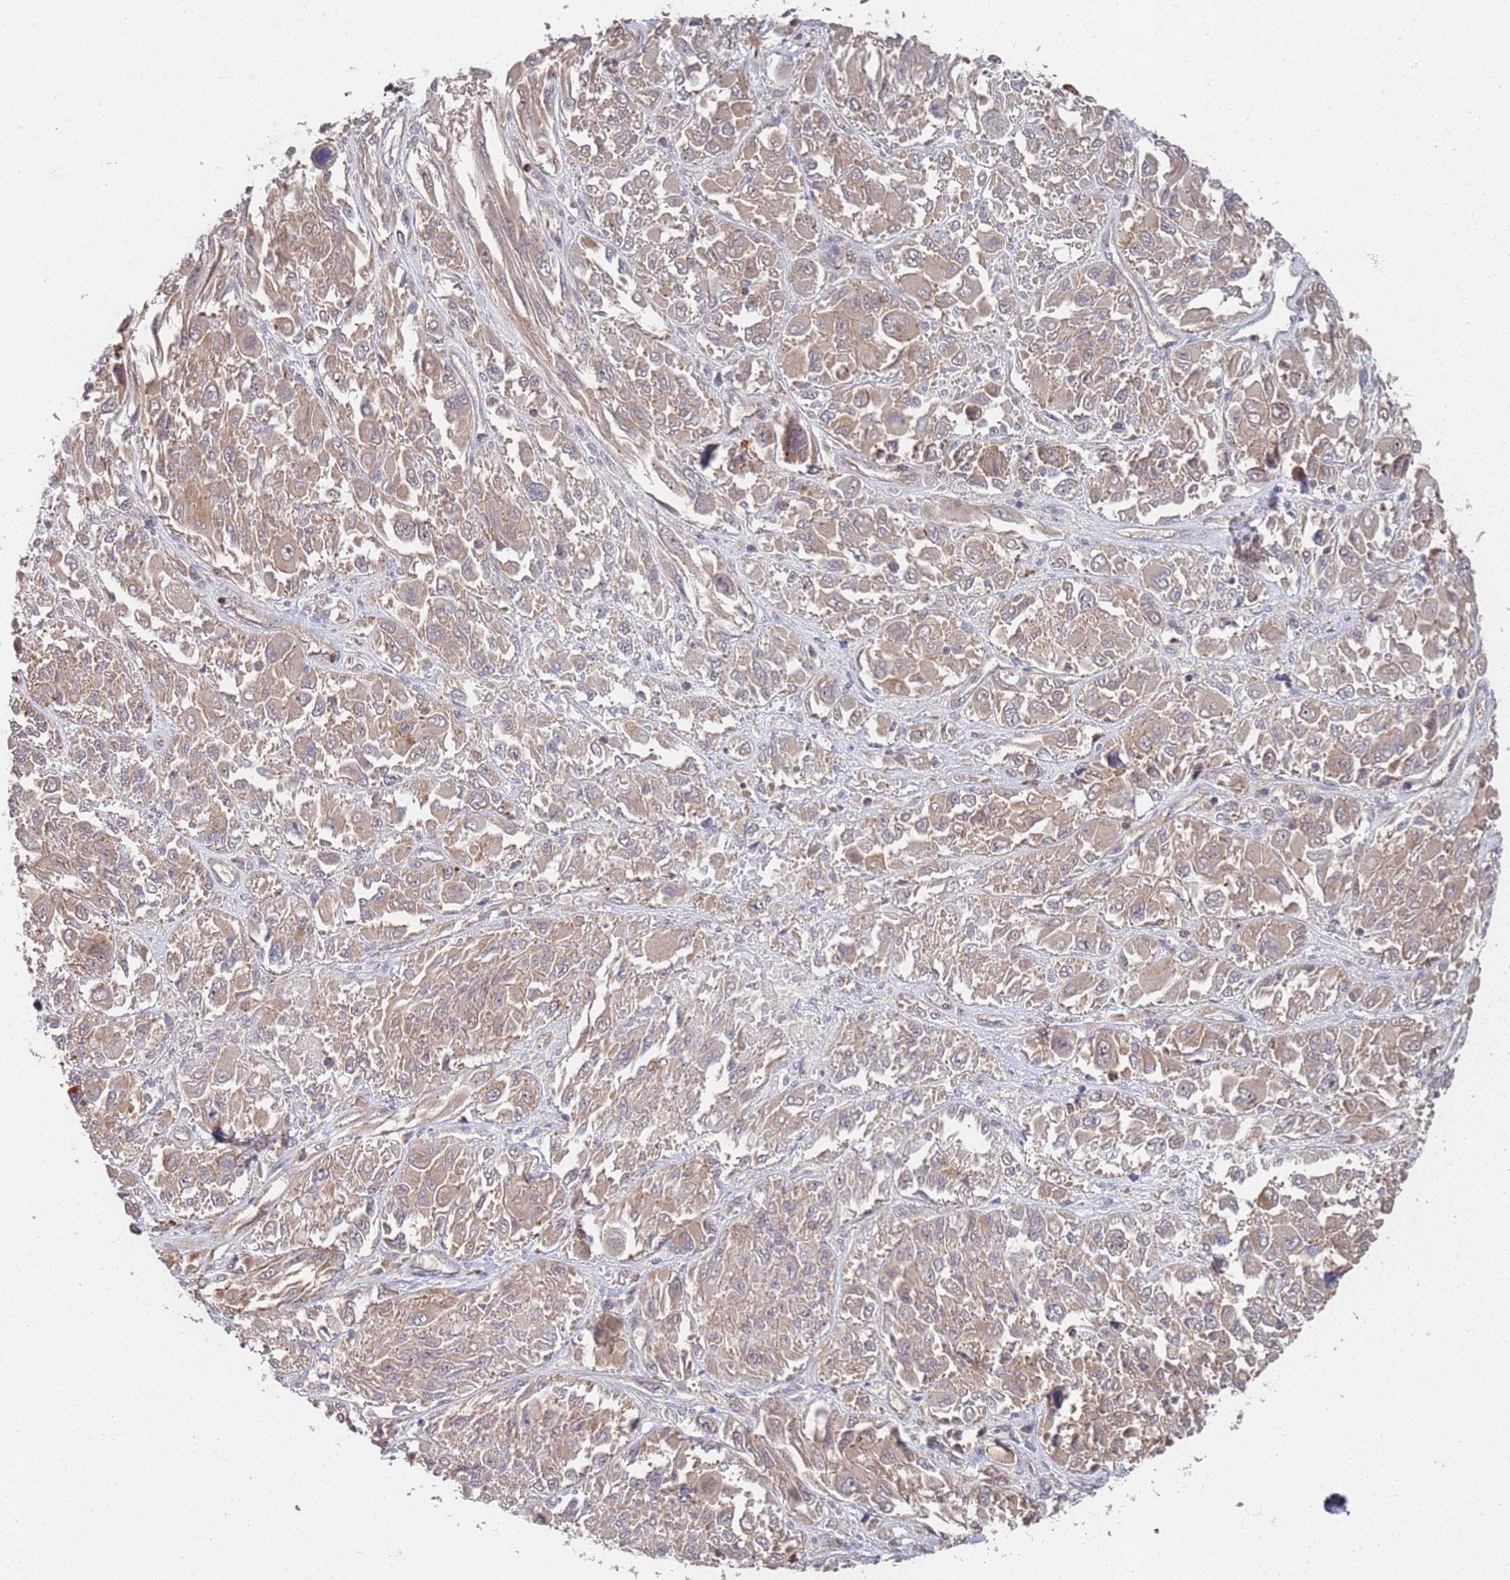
{"staining": {"intensity": "weak", "quantity": ">75%", "location": "cytoplasmic/membranous"}, "tissue": "melanoma", "cell_type": "Tumor cells", "image_type": "cancer", "snomed": [{"axis": "morphology", "description": "Malignant melanoma, NOS"}, {"axis": "topography", "description": "Skin"}], "caption": "Immunohistochemical staining of malignant melanoma exhibits low levels of weak cytoplasmic/membranous expression in approximately >75% of tumor cells. Immunohistochemistry stains the protein in brown and the nuclei are stained blue.", "gene": "ABCB6", "patient": {"sex": "female", "age": 91}}